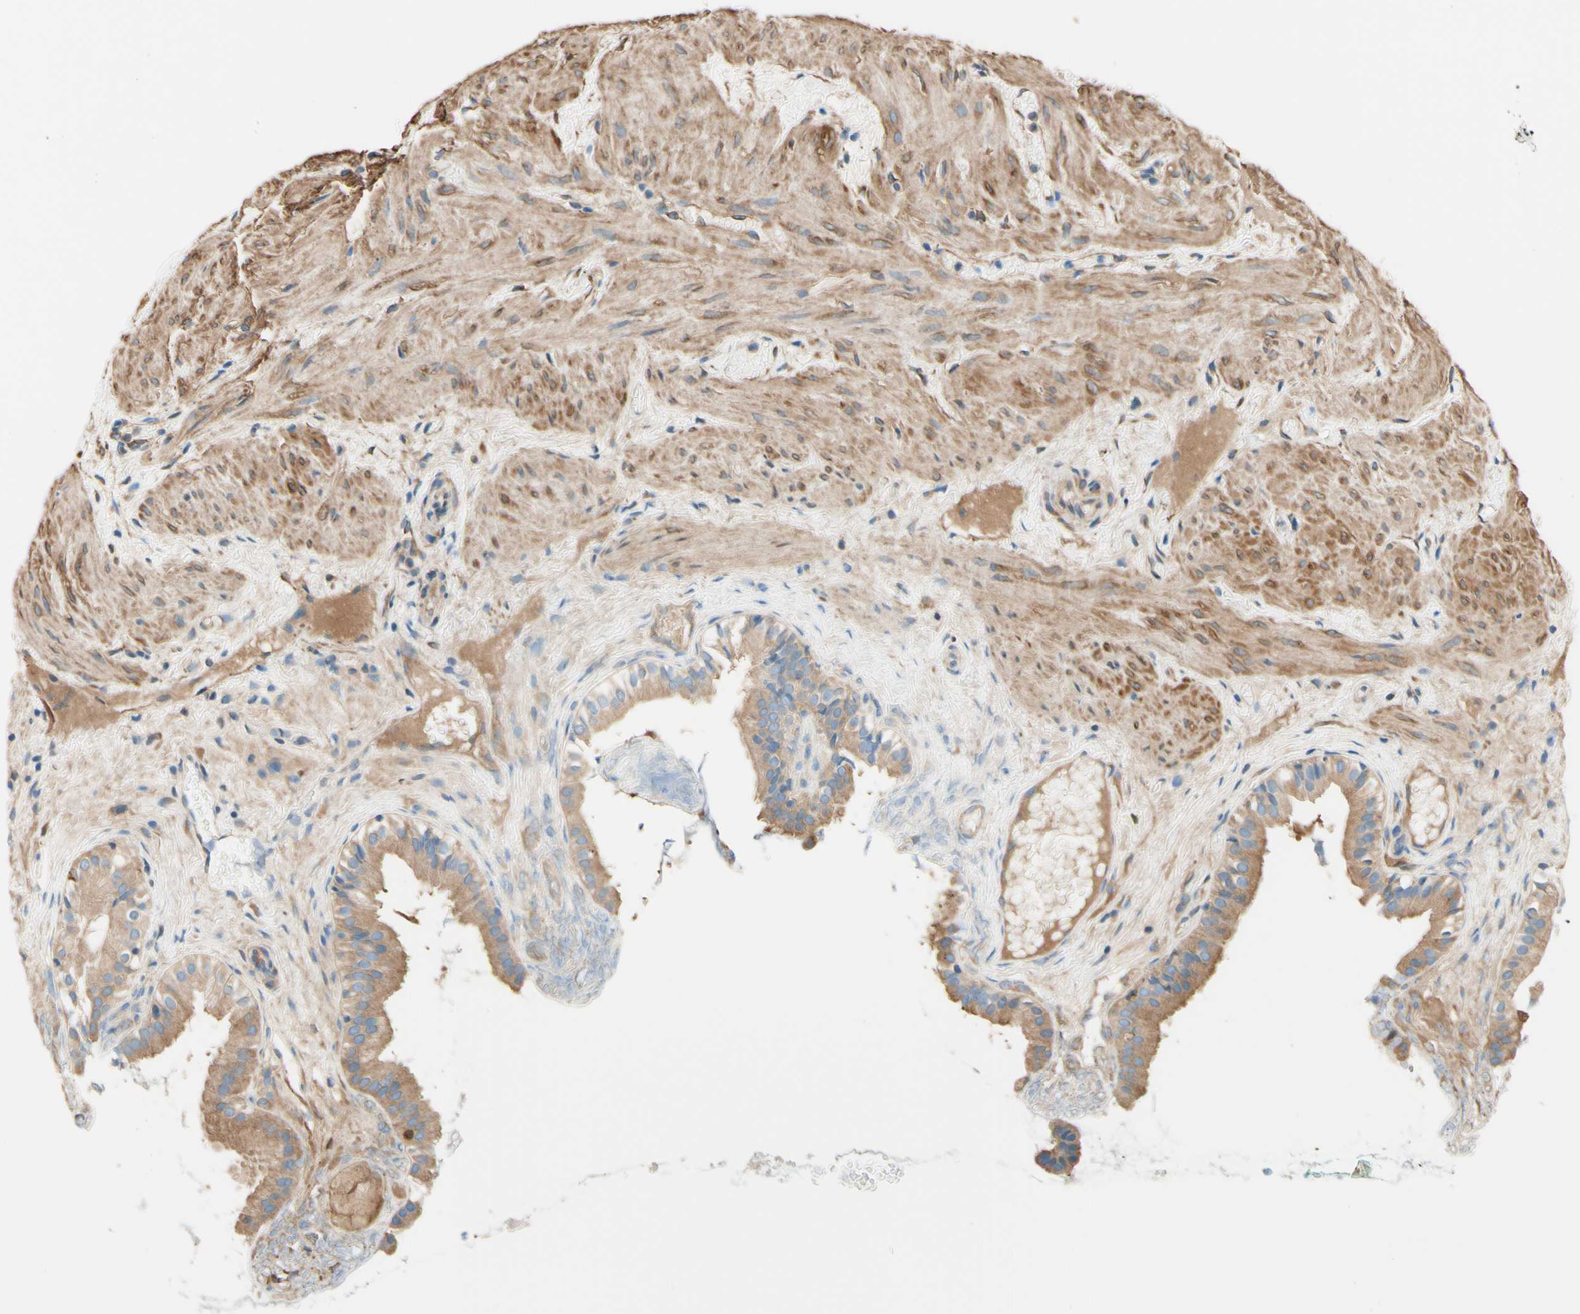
{"staining": {"intensity": "weak", "quantity": ">75%", "location": "cytoplasmic/membranous"}, "tissue": "gallbladder", "cell_type": "Glandular cells", "image_type": "normal", "snomed": [{"axis": "morphology", "description": "Normal tissue, NOS"}, {"axis": "topography", "description": "Gallbladder"}], "caption": "The photomicrograph reveals staining of benign gallbladder, revealing weak cytoplasmic/membranous protein staining (brown color) within glandular cells.", "gene": "DPYSL3", "patient": {"sex": "female", "age": 26}}